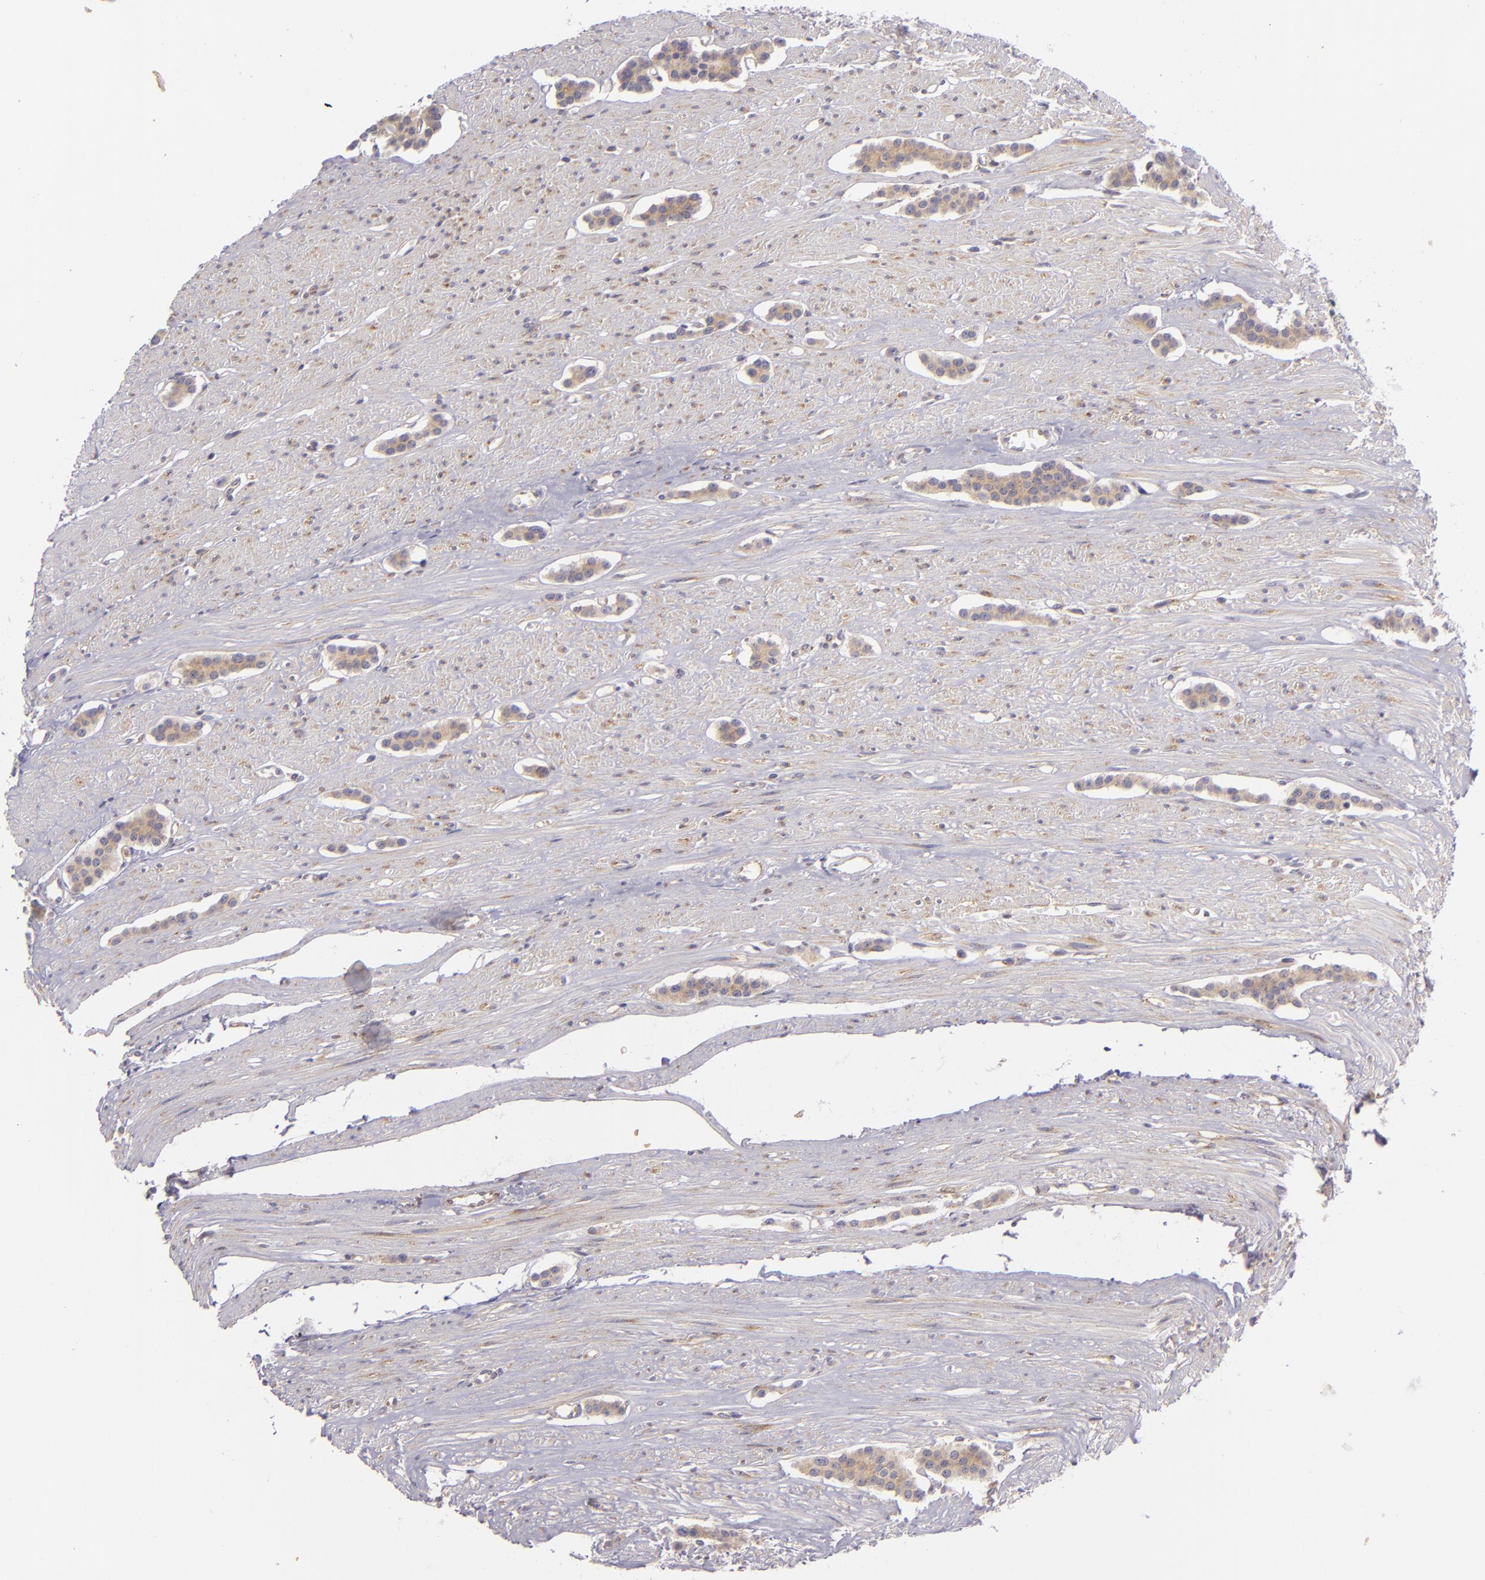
{"staining": {"intensity": "weak", "quantity": "25%-75%", "location": "cytoplasmic/membranous"}, "tissue": "carcinoid", "cell_type": "Tumor cells", "image_type": "cancer", "snomed": [{"axis": "morphology", "description": "Carcinoid, malignant, NOS"}, {"axis": "topography", "description": "Small intestine"}], "caption": "Carcinoid was stained to show a protein in brown. There is low levels of weak cytoplasmic/membranous expression in about 25%-75% of tumor cells.", "gene": "UPF3B", "patient": {"sex": "male", "age": 60}}